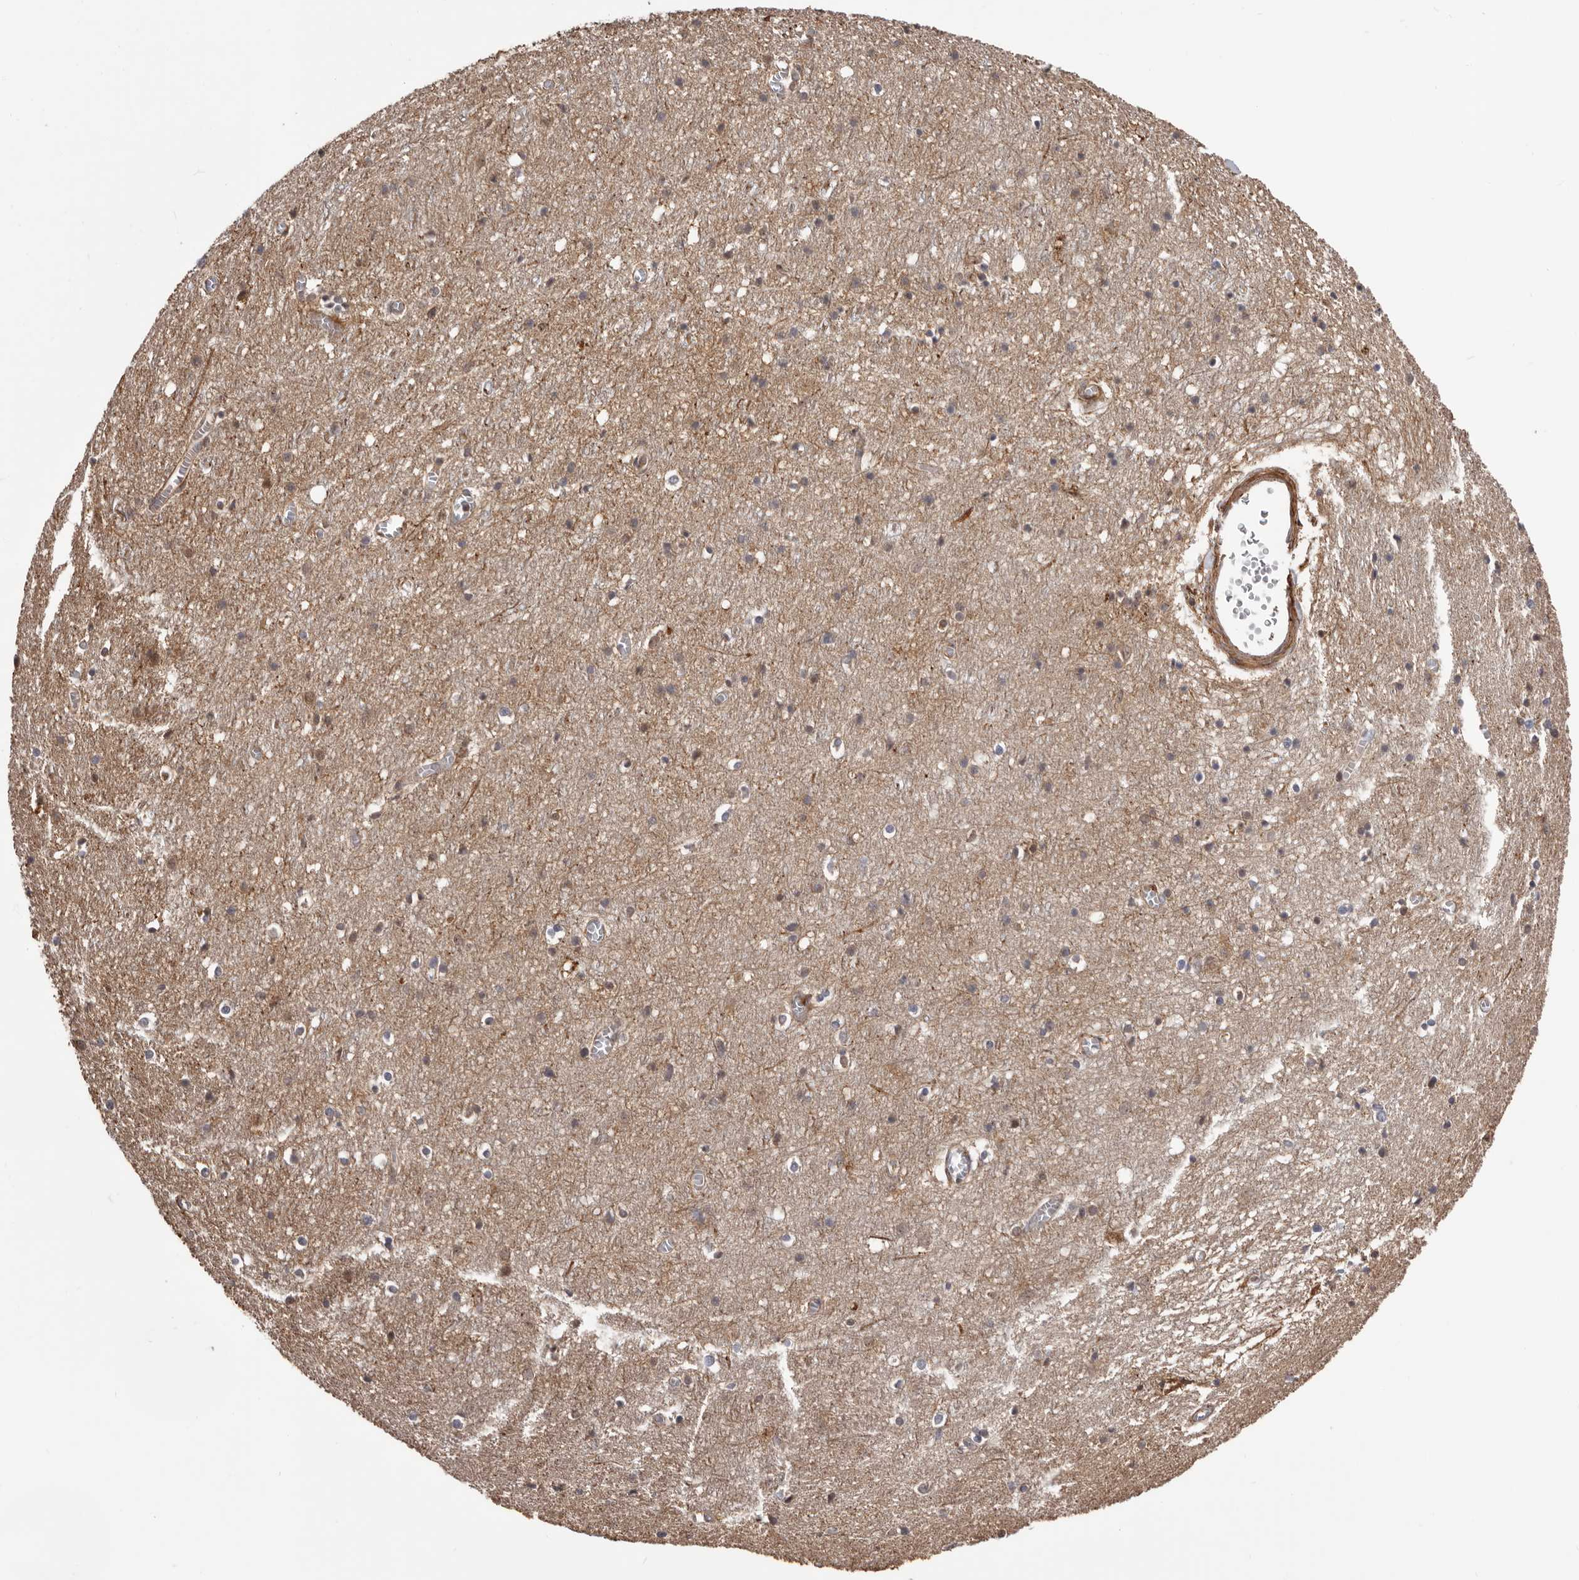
{"staining": {"intensity": "moderate", "quantity": ">75%", "location": "cytoplasmic/membranous"}, "tissue": "cerebral cortex", "cell_type": "Endothelial cells", "image_type": "normal", "snomed": [{"axis": "morphology", "description": "Normal tissue, NOS"}, {"axis": "topography", "description": "Cerebral cortex"}], "caption": "A brown stain labels moderate cytoplasmic/membranous staining of a protein in endothelial cells of benign human cerebral cortex.", "gene": "ADAMTS2", "patient": {"sex": "female", "age": 64}}